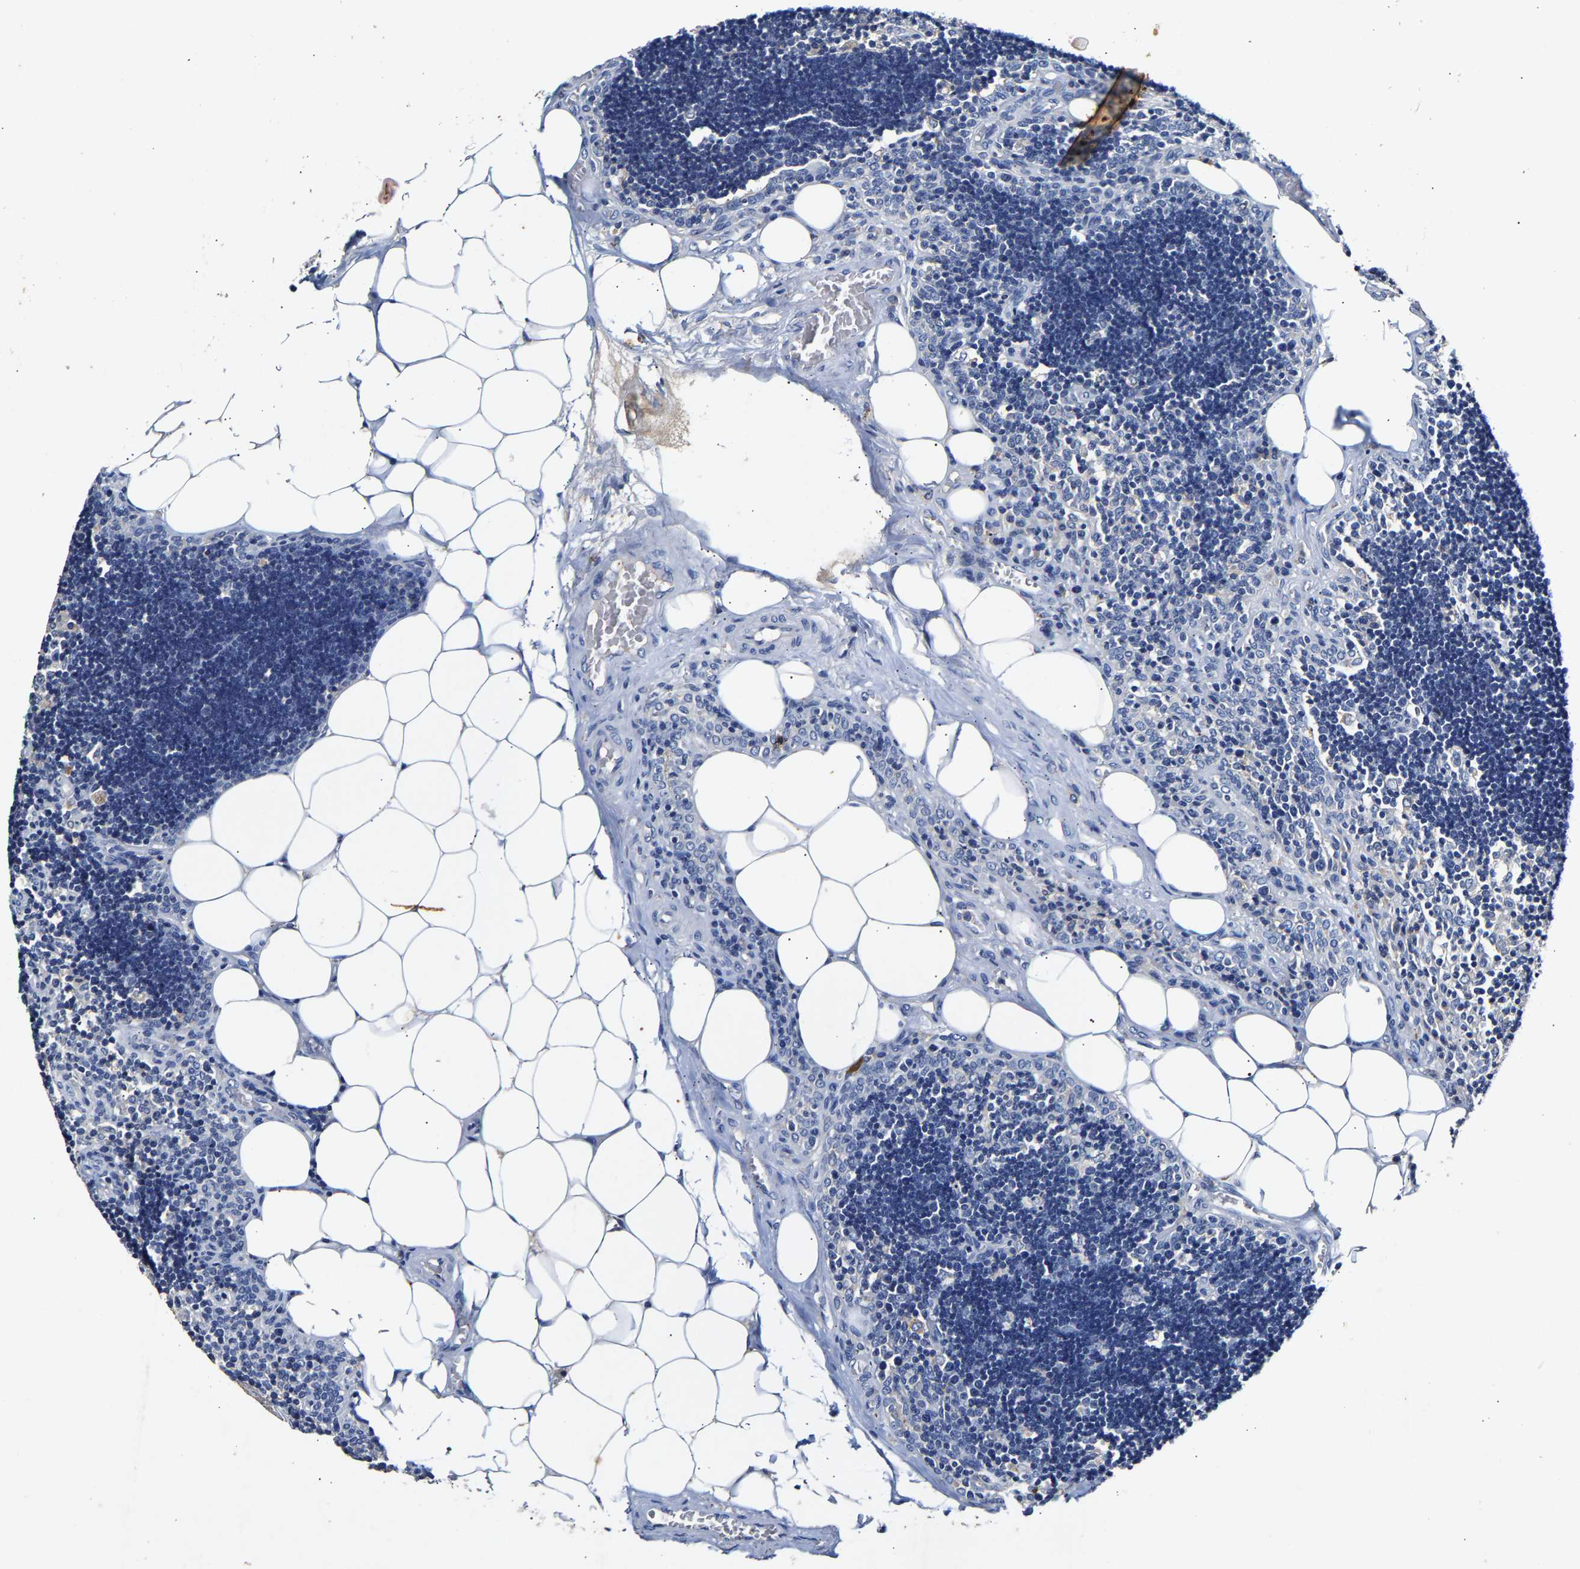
{"staining": {"intensity": "negative", "quantity": "none", "location": "none"}, "tissue": "lymph node", "cell_type": "Germinal center cells", "image_type": "normal", "snomed": [{"axis": "morphology", "description": "Normal tissue, NOS"}, {"axis": "topography", "description": "Lymph node"}], "caption": "DAB (3,3'-diaminobenzidine) immunohistochemical staining of benign lymph node displays no significant positivity in germinal center cells.", "gene": "SLCO2B1", "patient": {"sex": "male", "age": 33}}